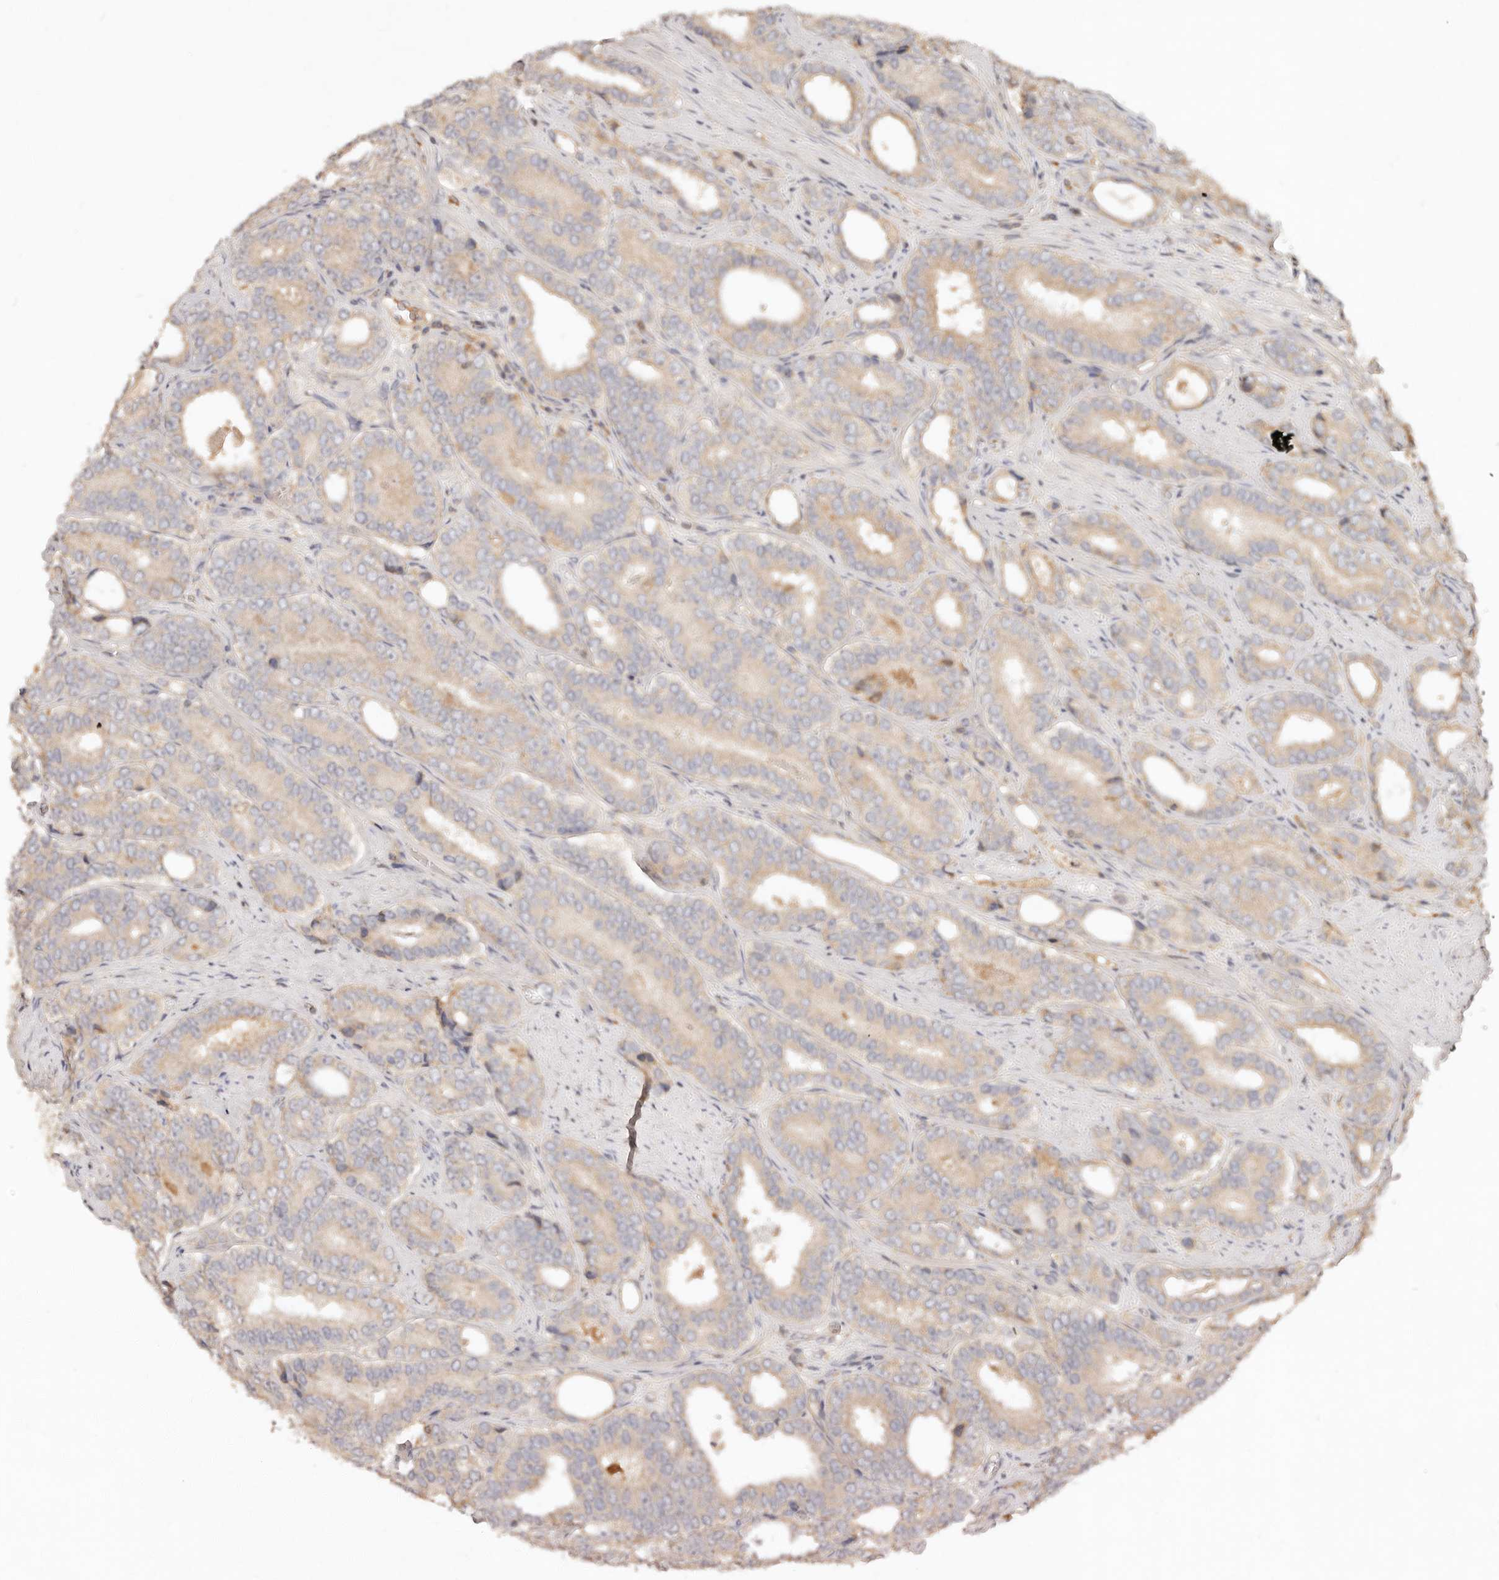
{"staining": {"intensity": "weak", "quantity": "25%-75%", "location": "cytoplasmic/membranous"}, "tissue": "prostate cancer", "cell_type": "Tumor cells", "image_type": "cancer", "snomed": [{"axis": "morphology", "description": "Adenocarcinoma, High grade"}, {"axis": "topography", "description": "Prostate"}], "caption": "Approximately 25%-75% of tumor cells in prostate cancer (high-grade adenocarcinoma) exhibit weak cytoplasmic/membranous protein positivity as visualized by brown immunohistochemical staining.", "gene": "NECAP2", "patient": {"sex": "male", "age": 56}}